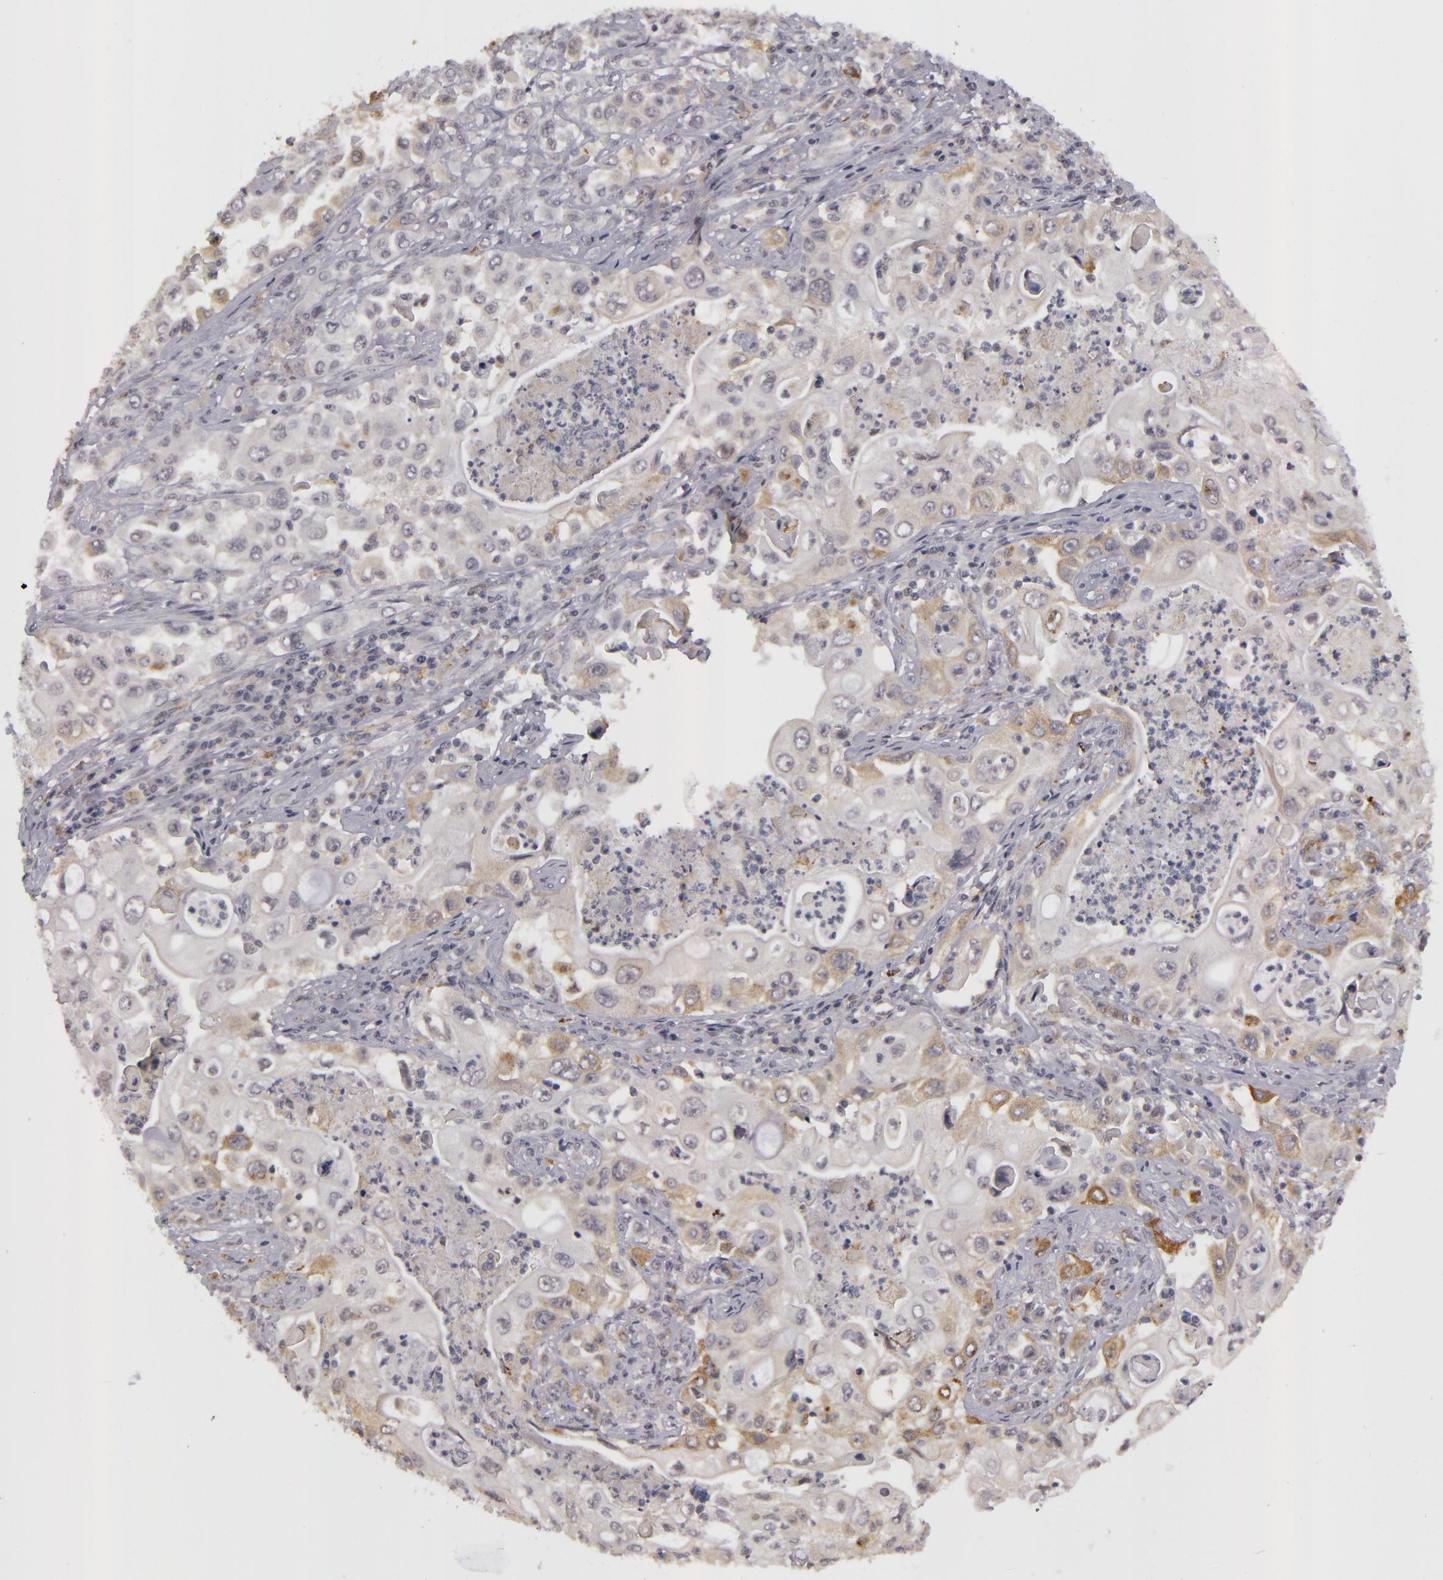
{"staining": {"intensity": "negative", "quantity": "none", "location": "none"}, "tissue": "pancreatic cancer", "cell_type": "Tumor cells", "image_type": "cancer", "snomed": [{"axis": "morphology", "description": "Adenocarcinoma, NOS"}, {"axis": "topography", "description": "Pancreas"}], "caption": "Immunohistochemical staining of human pancreatic cancer shows no significant expression in tumor cells.", "gene": "RRP7A", "patient": {"sex": "male", "age": 70}}